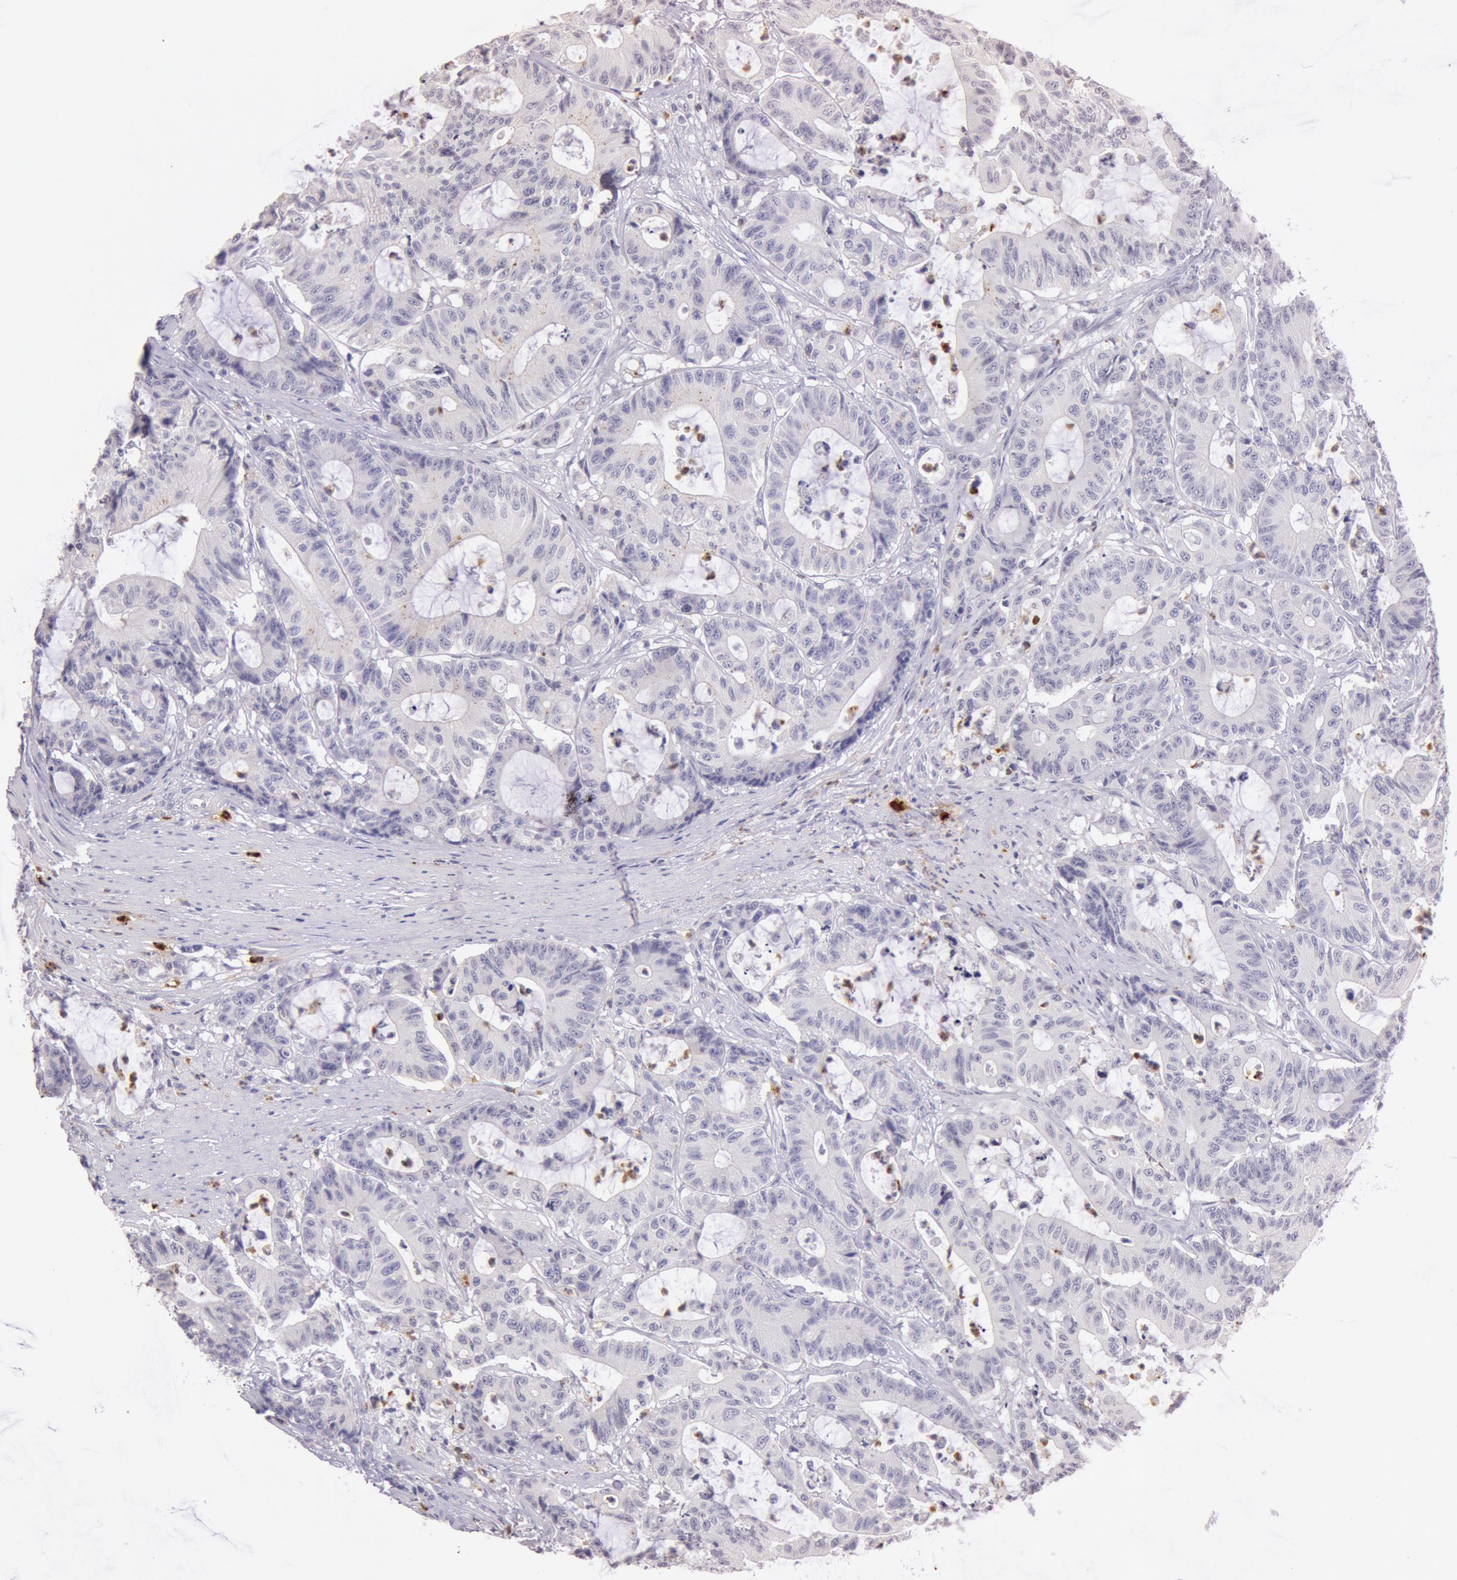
{"staining": {"intensity": "negative", "quantity": "none", "location": "none"}, "tissue": "colorectal cancer", "cell_type": "Tumor cells", "image_type": "cancer", "snomed": [{"axis": "morphology", "description": "Adenocarcinoma, NOS"}, {"axis": "topography", "description": "Colon"}], "caption": "Tumor cells show no significant positivity in colorectal cancer (adenocarcinoma).", "gene": "KDM6A", "patient": {"sex": "female", "age": 84}}